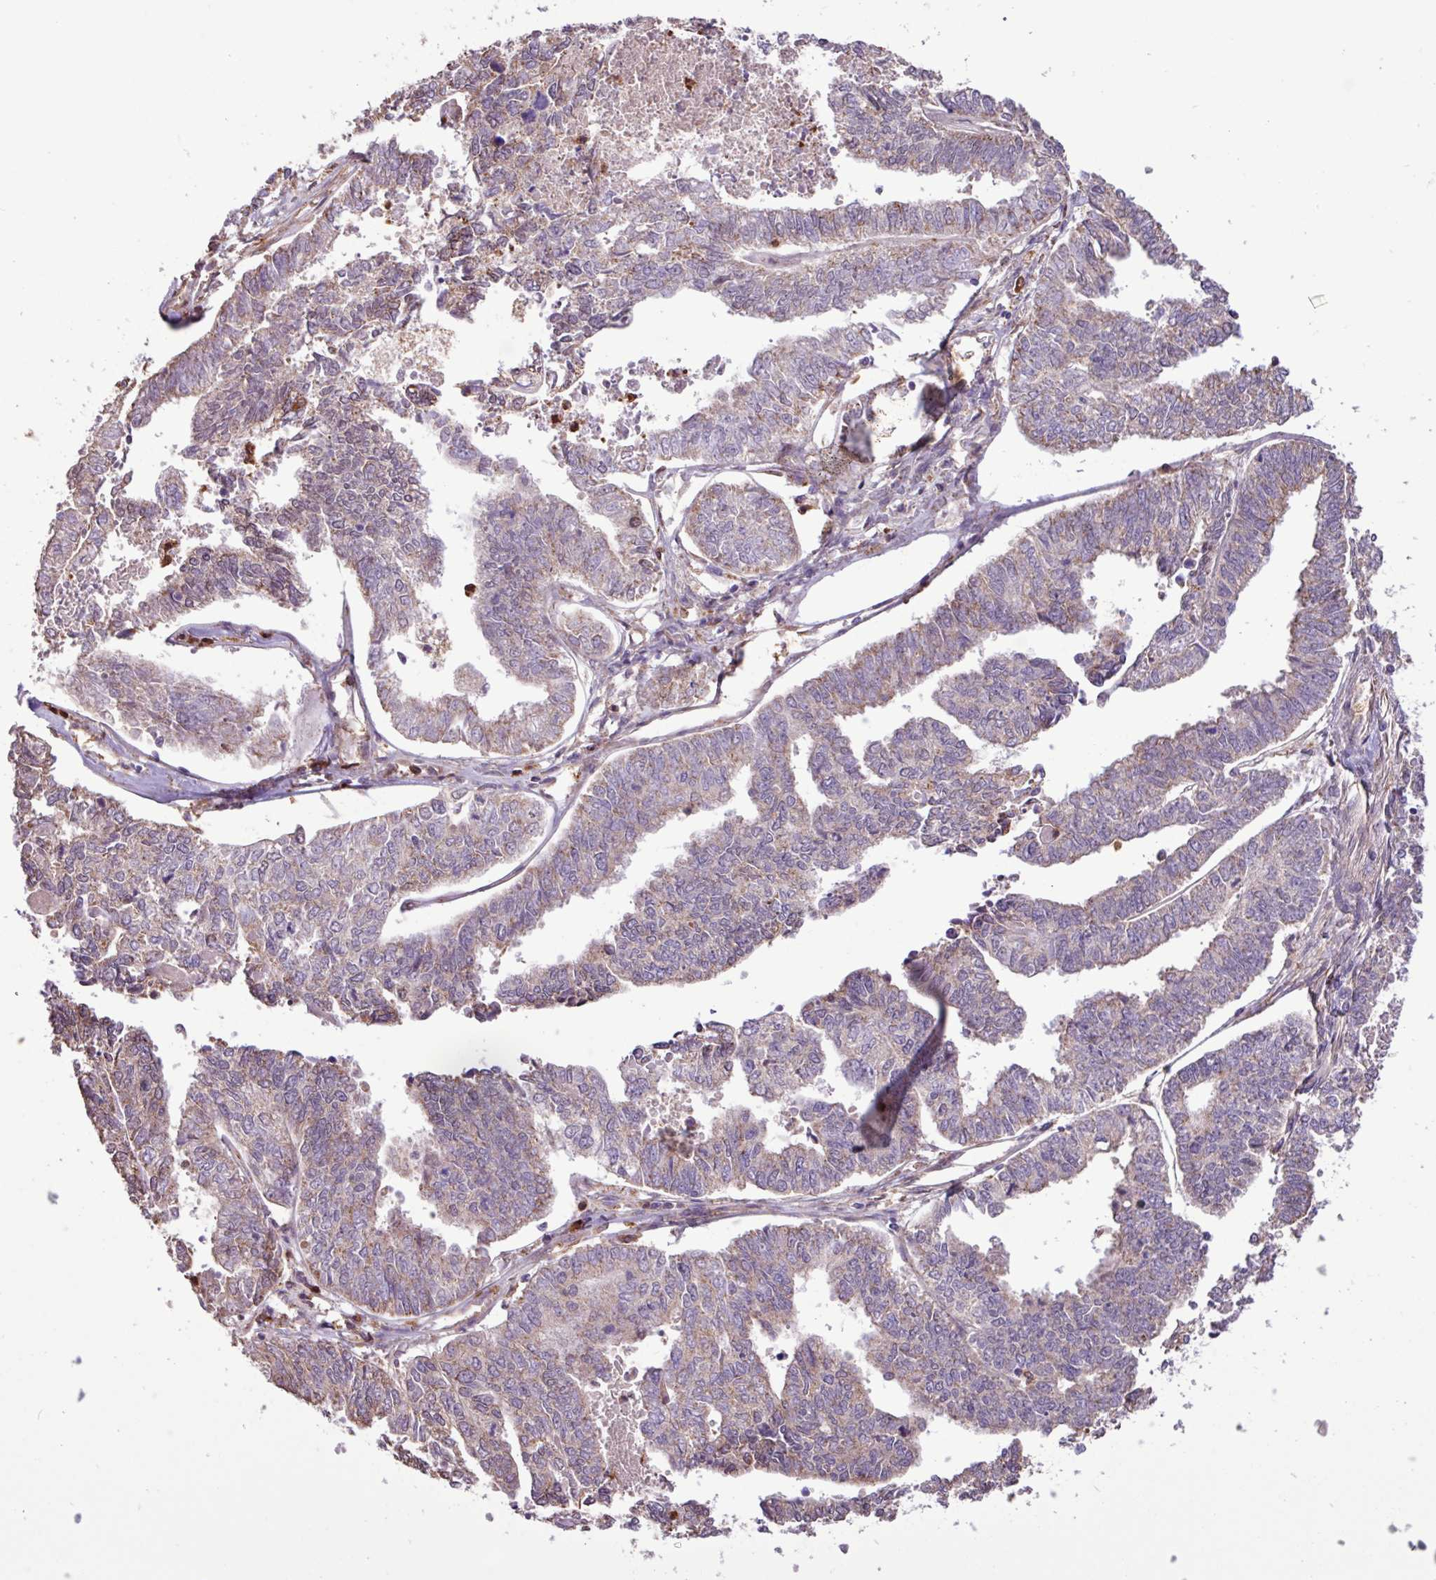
{"staining": {"intensity": "weak", "quantity": "<25%", "location": "cytoplasmic/membranous"}, "tissue": "endometrial cancer", "cell_type": "Tumor cells", "image_type": "cancer", "snomed": [{"axis": "morphology", "description": "Adenocarcinoma, NOS"}, {"axis": "topography", "description": "Endometrium"}], "caption": "This is an IHC photomicrograph of endometrial cancer (adenocarcinoma). There is no expression in tumor cells.", "gene": "CHST11", "patient": {"sex": "female", "age": 73}}